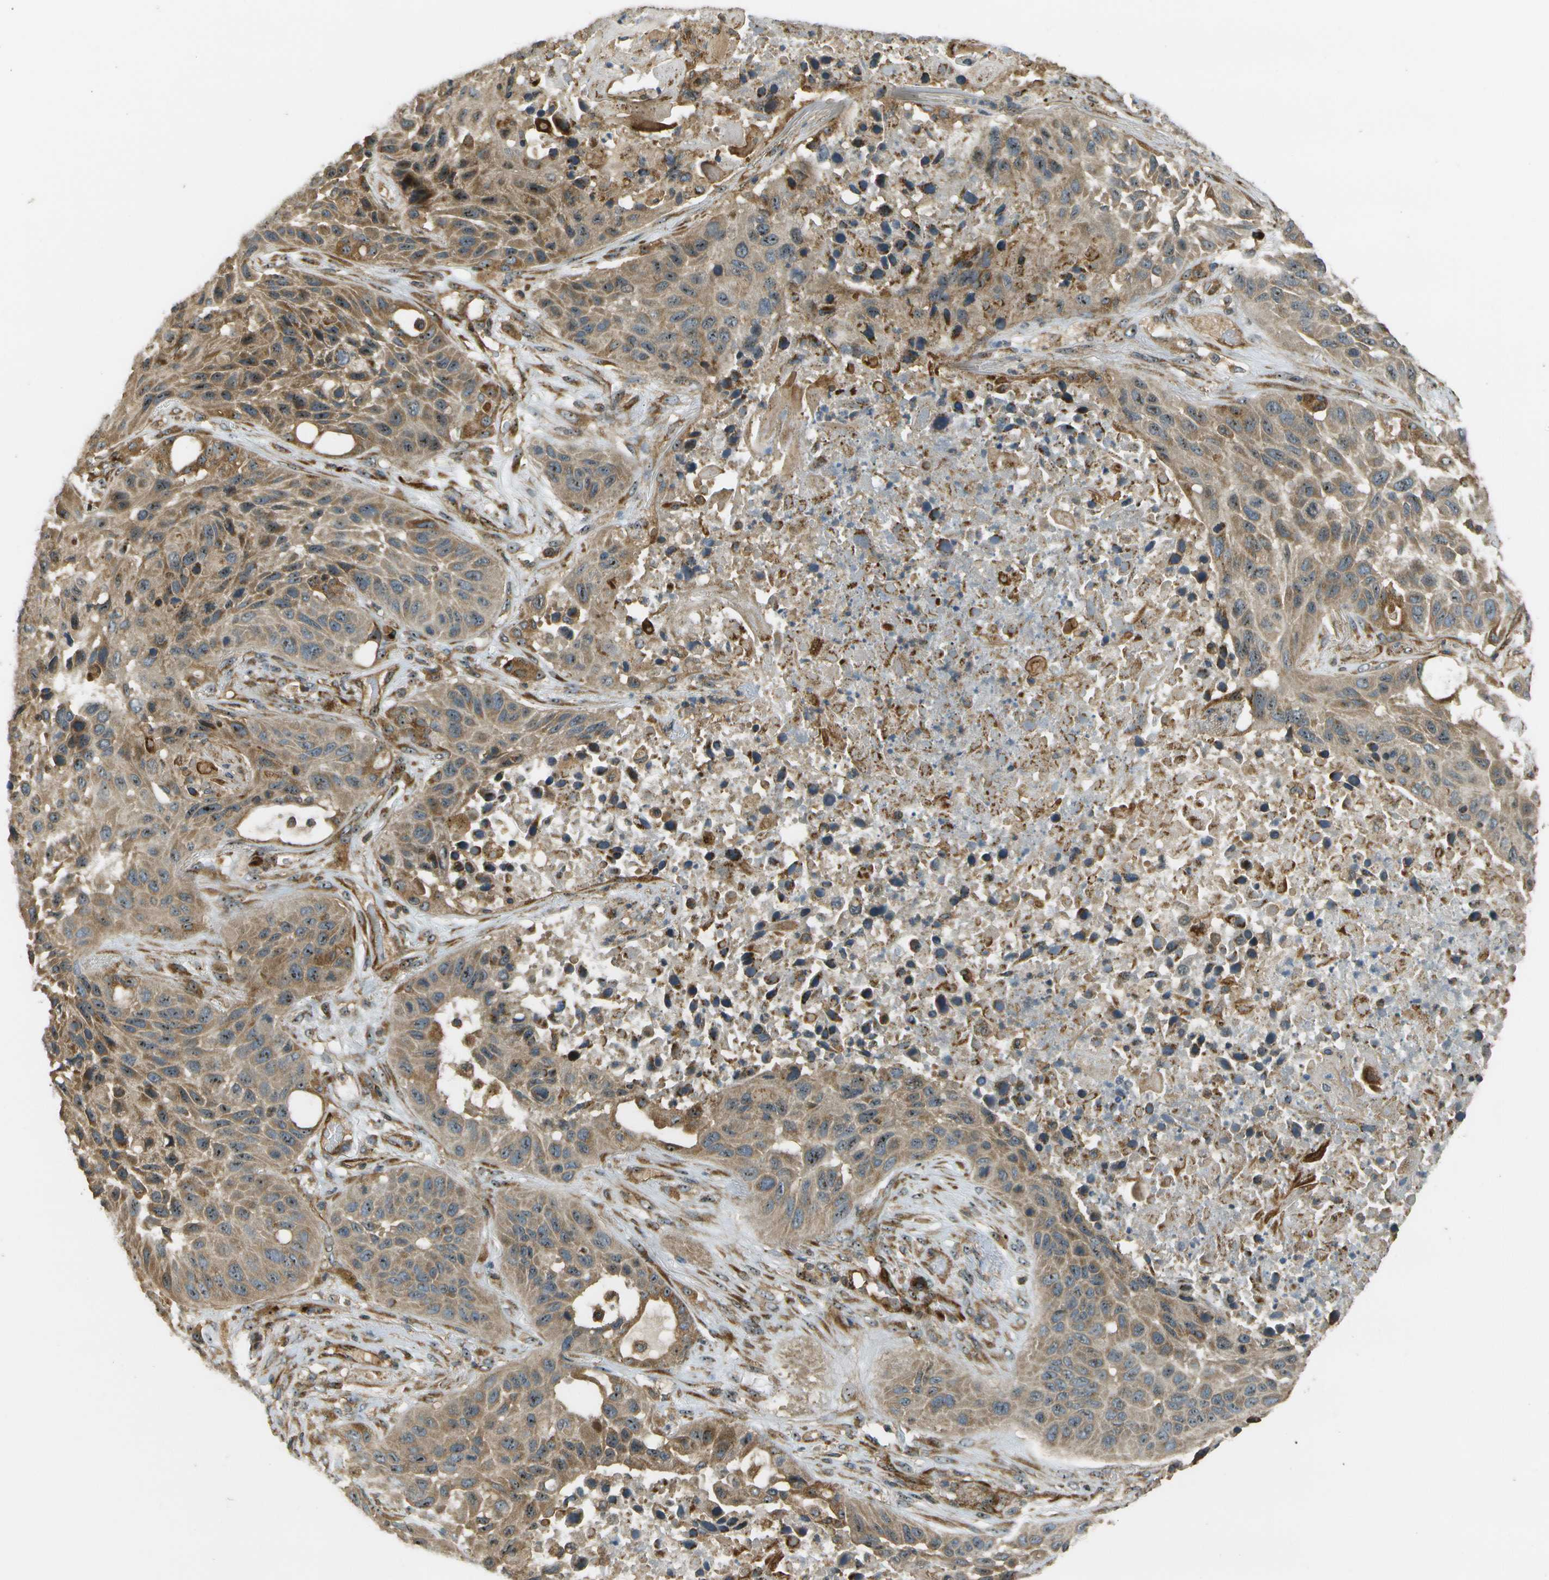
{"staining": {"intensity": "strong", "quantity": ">75%", "location": "cytoplasmic/membranous,nuclear"}, "tissue": "lung cancer", "cell_type": "Tumor cells", "image_type": "cancer", "snomed": [{"axis": "morphology", "description": "Squamous cell carcinoma, NOS"}, {"axis": "topography", "description": "Lung"}], "caption": "Lung squamous cell carcinoma stained with IHC displays strong cytoplasmic/membranous and nuclear expression in approximately >75% of tumor cells.", "gene": "LRP12", "patient": {"sex": "male", "age": 57}}